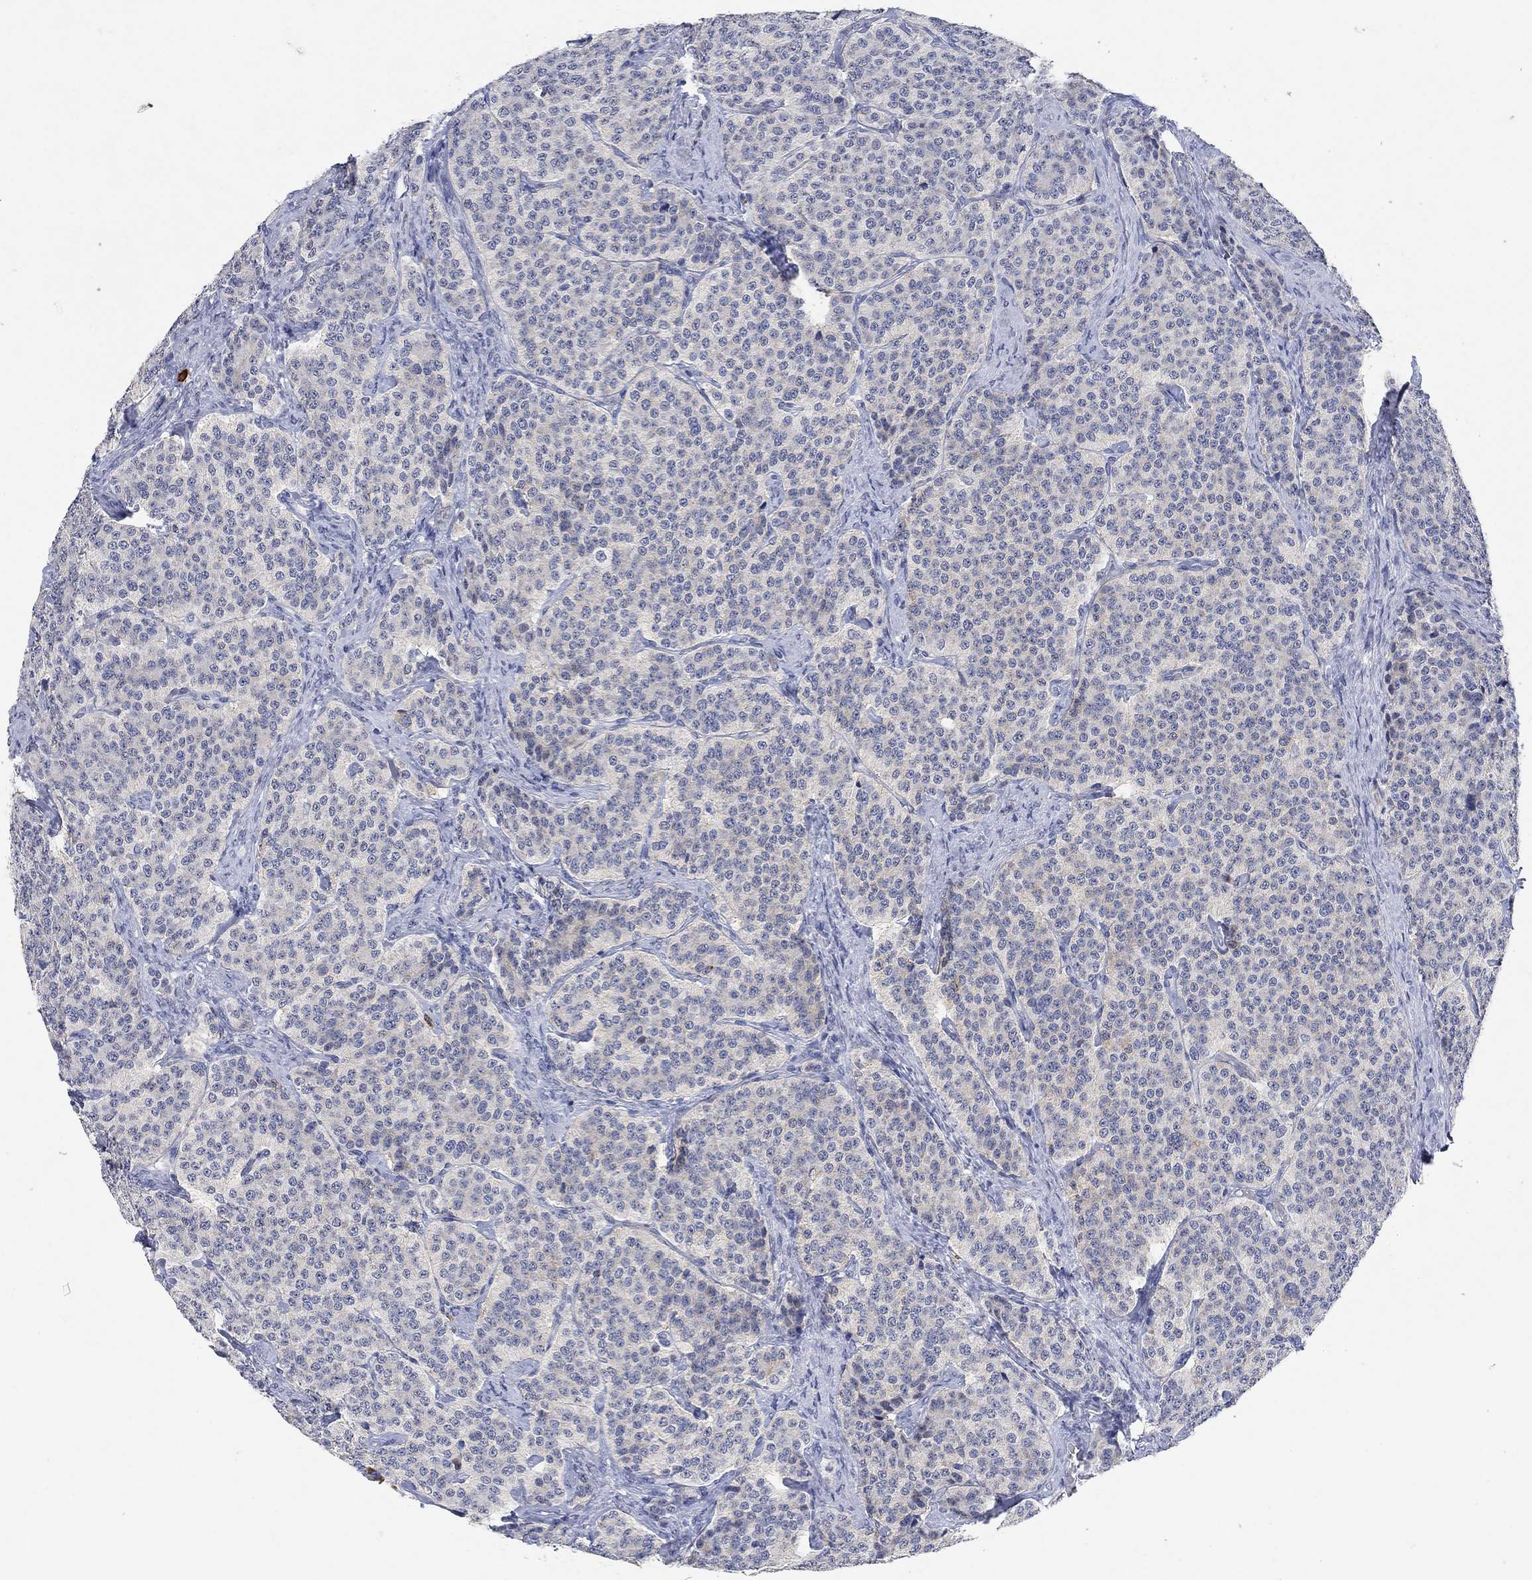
{"staining": {"intensity": "negative", "quantity": "none", "location": "none"}, "tissue": "carcinoid", "cell_type": "Tumor cells", "image_type": "cancer", "snomed": [{"axis": "morphology", "description": "Carcinoid, malignant, NOS"}, {"axis": "topography", "description": "Small intestine"}], "caption": "A high-resolution photomicrograph shows immunohistochemistry staining of carcinoid, which displays no significant staining in tumor cells. (DAB immunohistochemistry (IHC), high magnification).", "gene": "VAT1L", "patient": {"sex": "female", "age": 58}}